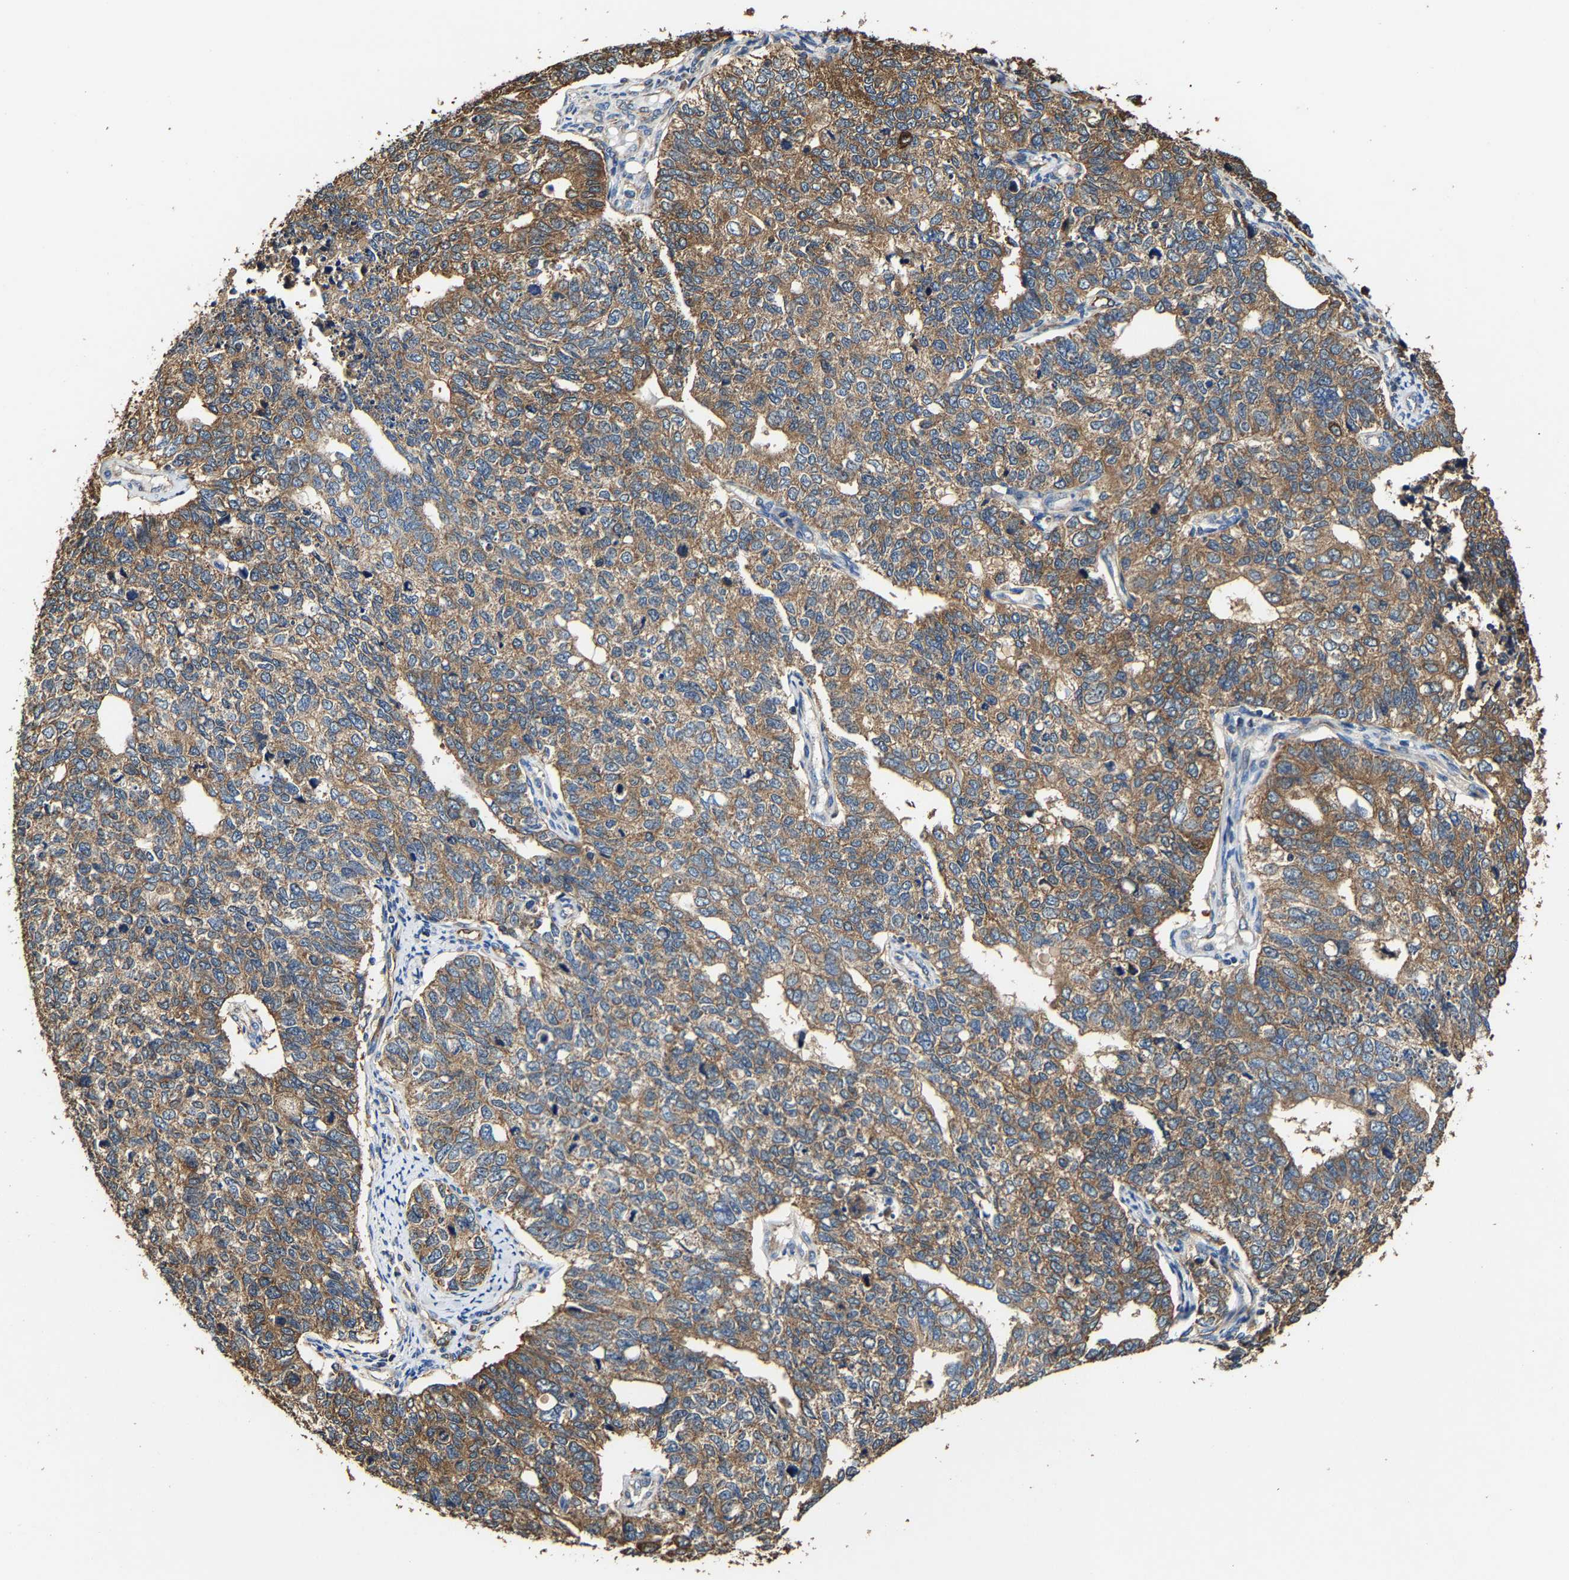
{"staining": {"intensity": "moderate", "quantity": ">75%", "location": "cytoplasmic/membranous"}, "tissue": "cervical cancer", "cell_type": "Tumor cells", "image_type": "cancer", "snomed": [{"axis": "morphology", "description": "Squamous cell carcinoma, NOS"}, {"axis": "topography", "description": "Cervix"}], "caption": "This photomicrograph reveals IHC staining of human cervical cancer, with medium moderate cytoplasmic/membranous expression in about >75% of tumor cells.", "gene": "GFRA3", "patient": {"sex": "female", "age": 63}}